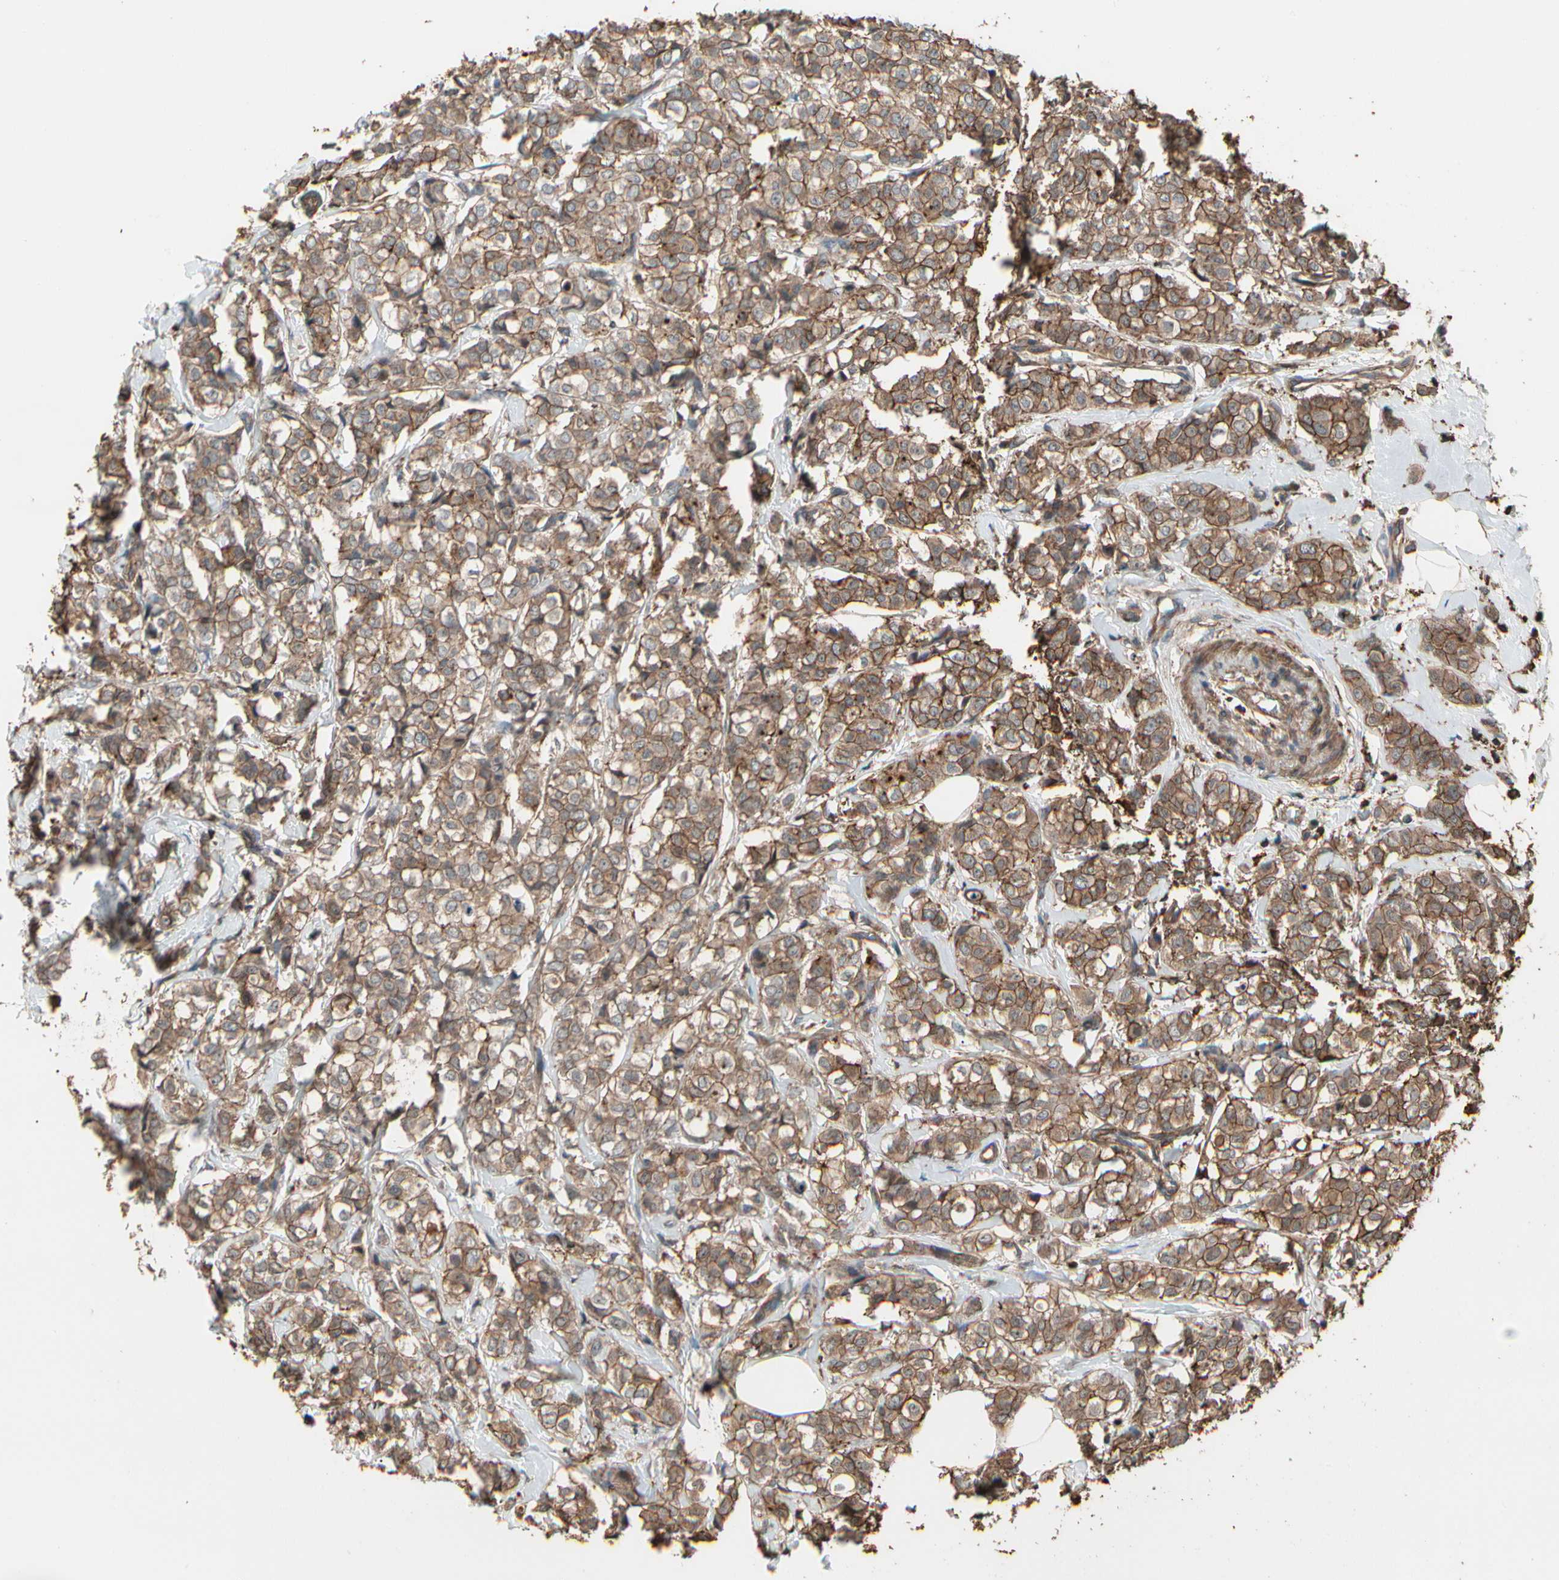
{"staining": {"intensity": "moderate", "quantity": ">75%", "location": "cytoplasmic/membranous"}, "tissue": "breast cancer", "cell_type": "Tumor cells", "image_type": "cancer", "snomed": [{"axis": "morphology", "description": "Lobular carcinoma"}, {"axis": "topography", "description": "Breast"}], "caption": "This is a micrograph of immunohistochemistry (IHC) staining of breast cancer (lobular carcinoma), which shows moderate staining in the cytoplasmic/membranous of tumor cells.", "gene": "MAPK13", "patient": {"sex": "female", "age": 60}}